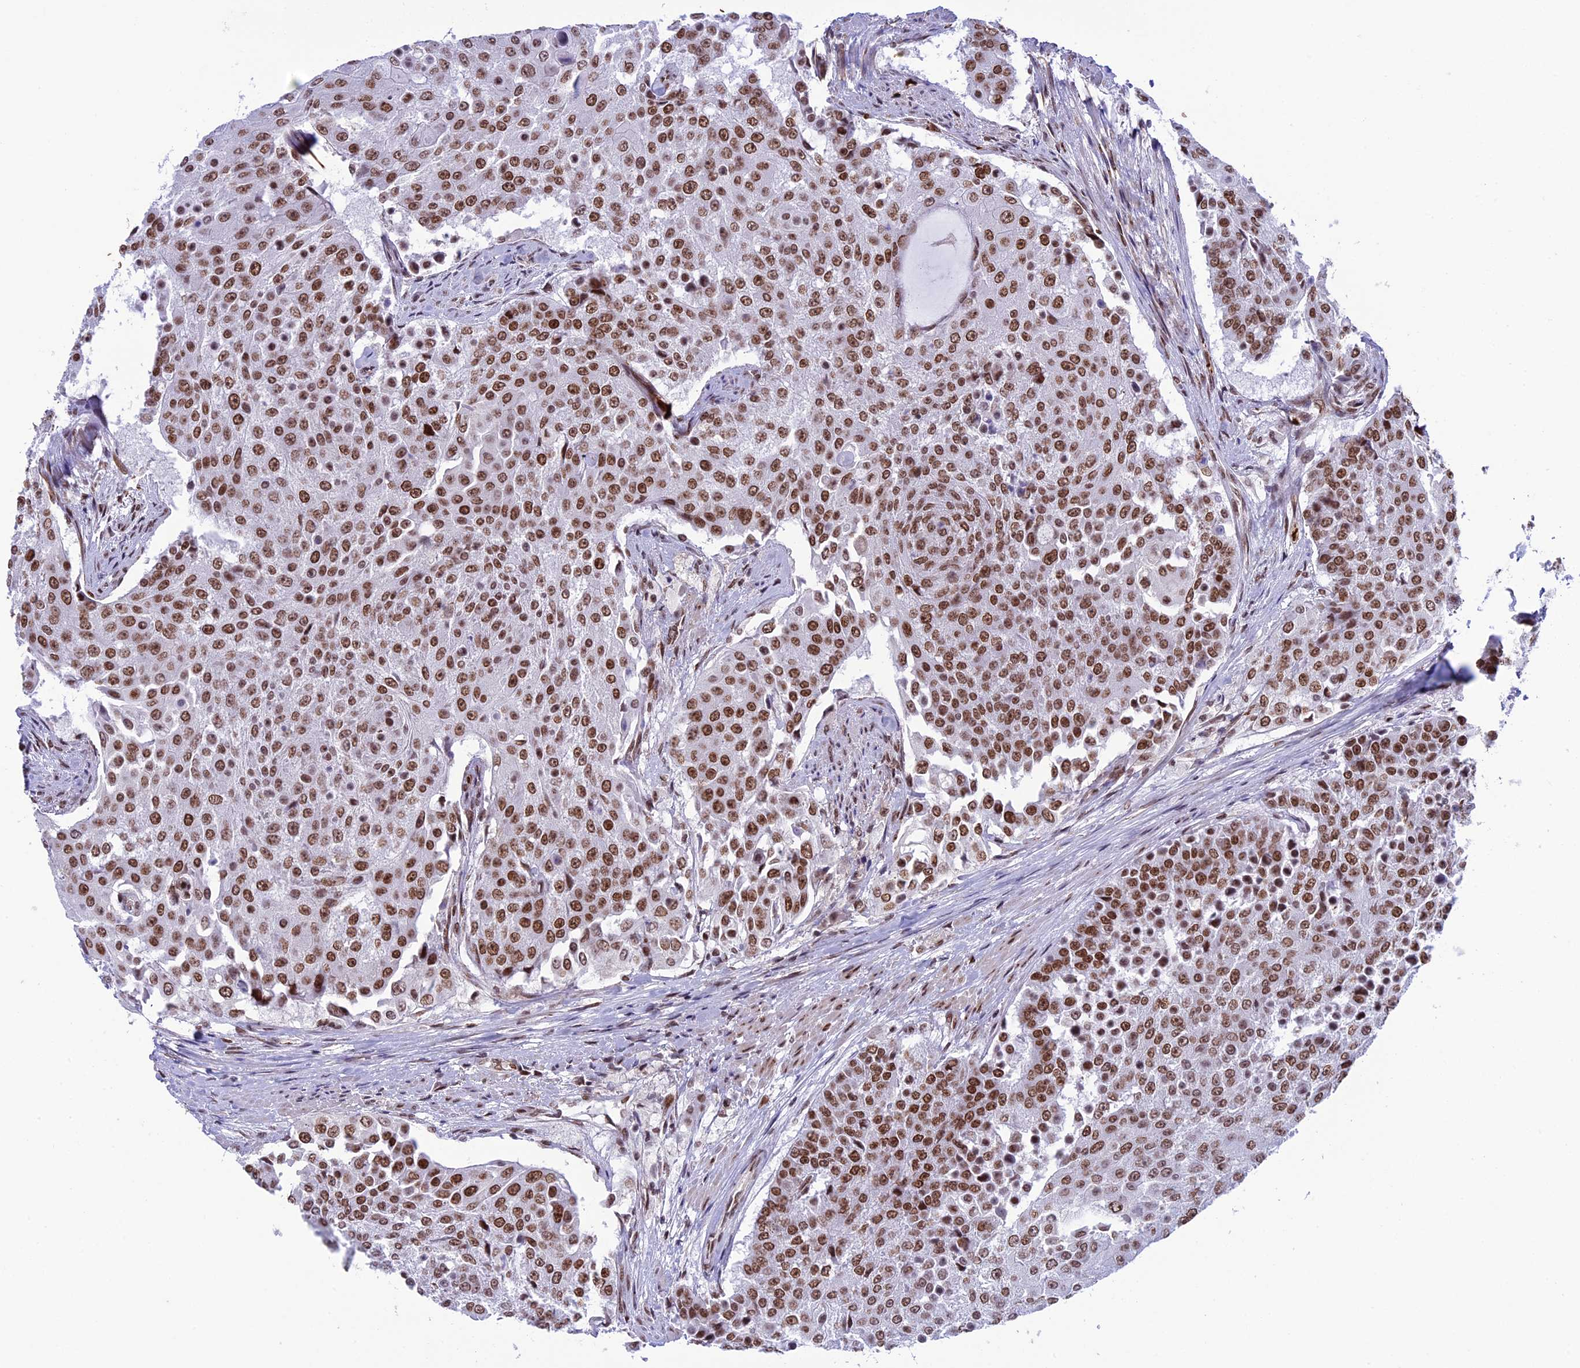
{"staining": {"intensity": "moderate", "quantity": ">75%", "location": "nuclear"}, "tissue": "urothelial cancer", "cell_type": "Tumor cells", "image_type": "cancer", "snomed": [{"axis": "morphology", "description": "Urothelial carcinoma, High grade"}, {"axis": "topography", "description": "Urinary bladder"}], "caption": "Moderate nuclear staining for a protein is seen in about >75% of tumor cells of urothelial cancer using immunohistochemistry.", "gene": "MPHOSPH8", "patient": {"sex": "female", "age": 63}}